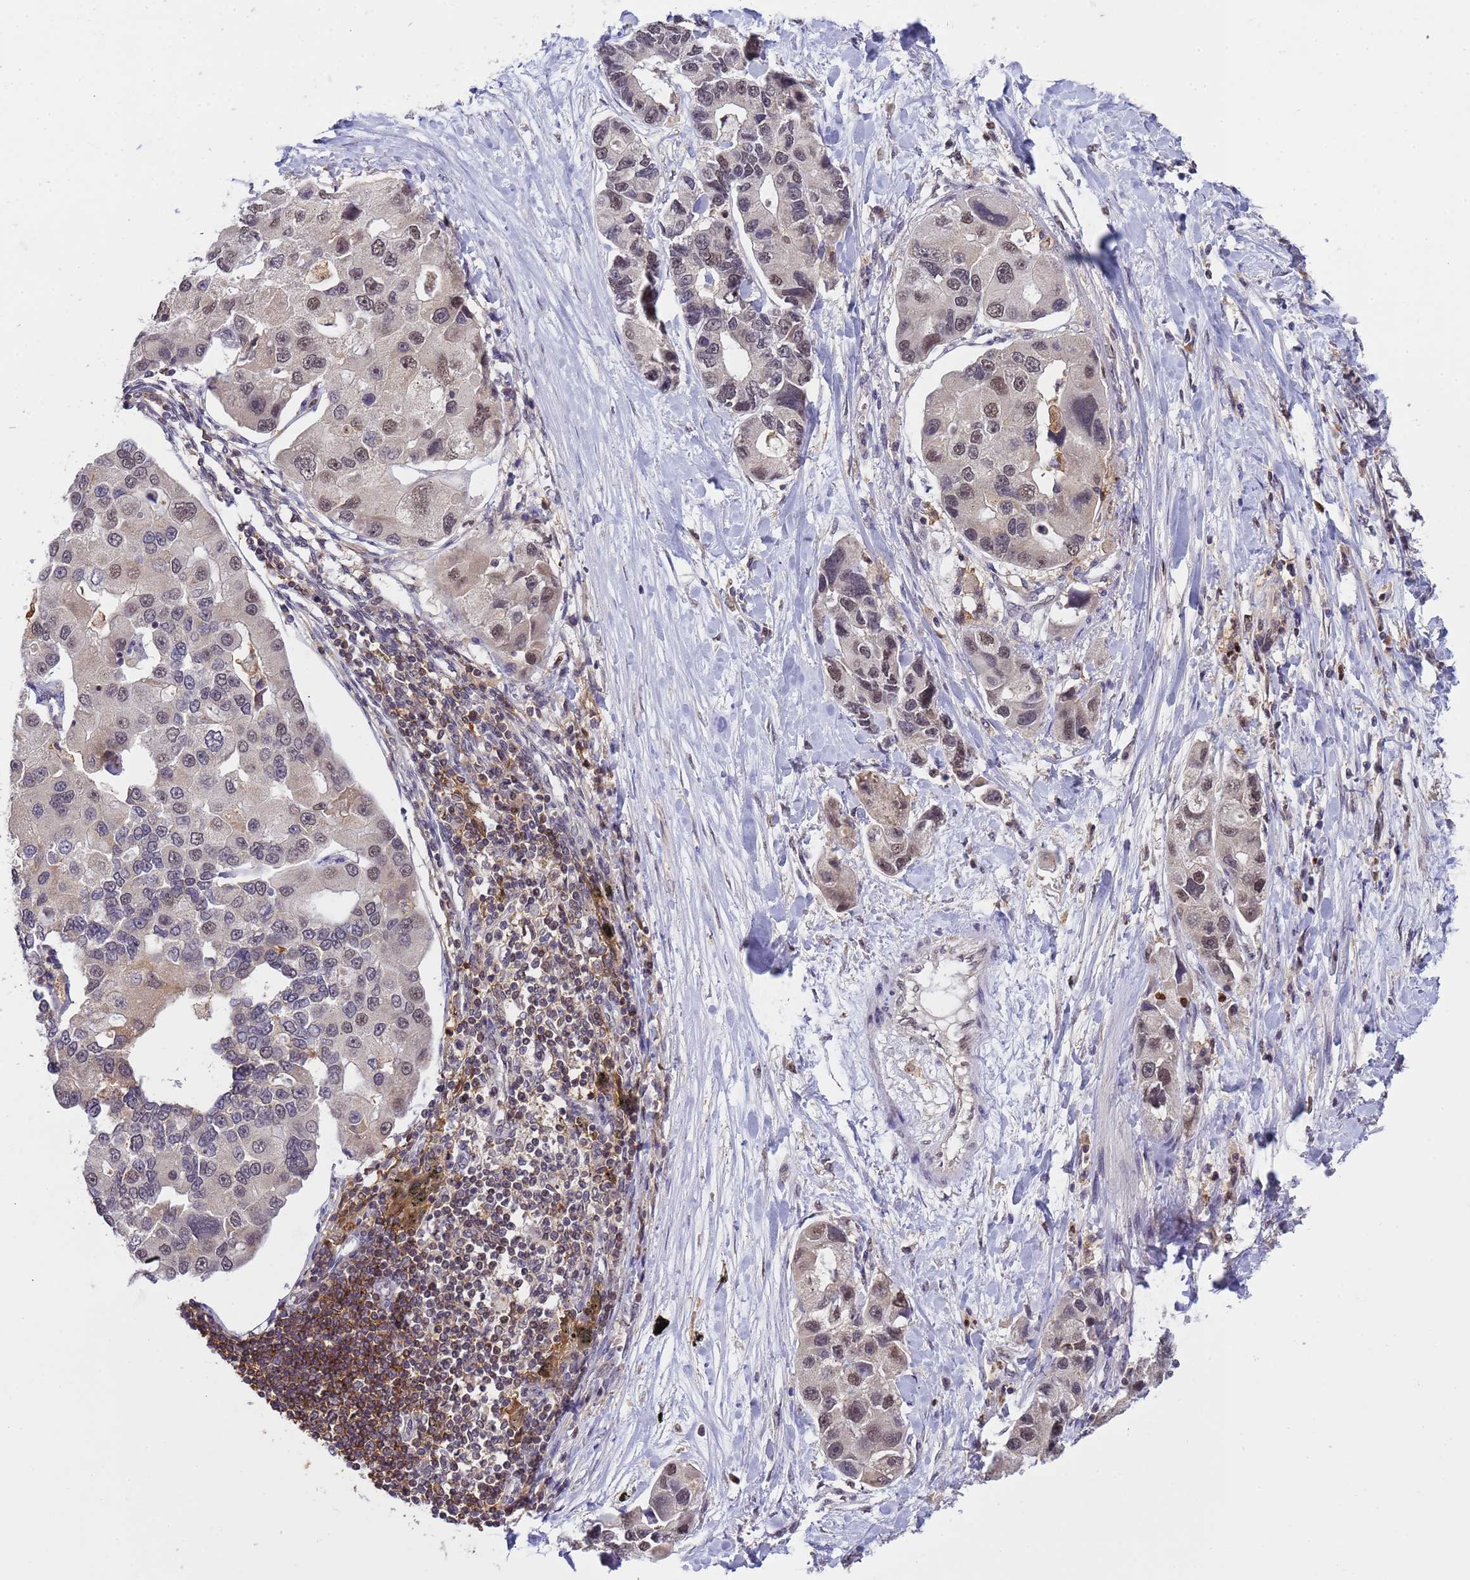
{"staining": {"intensity": "moderate", "quantity": "<25%", "location": "nuclear"}, "tissue": "lung cancer", "cell_type": "Tumor cells", "image_type": "cancer", "snomed": [{"axis": "morphology", "description": "Adenocarcinoma, NOS"}, {"axis": "topography", "description": "Lung"}], "caption": "This is a micrograph of IHC staining of adenocarcinoma (lung), which shows moderate positivity in the nuclear of tumor cells.", "gene": "CD53", "patient": {"sex": "female", "age": 54}}